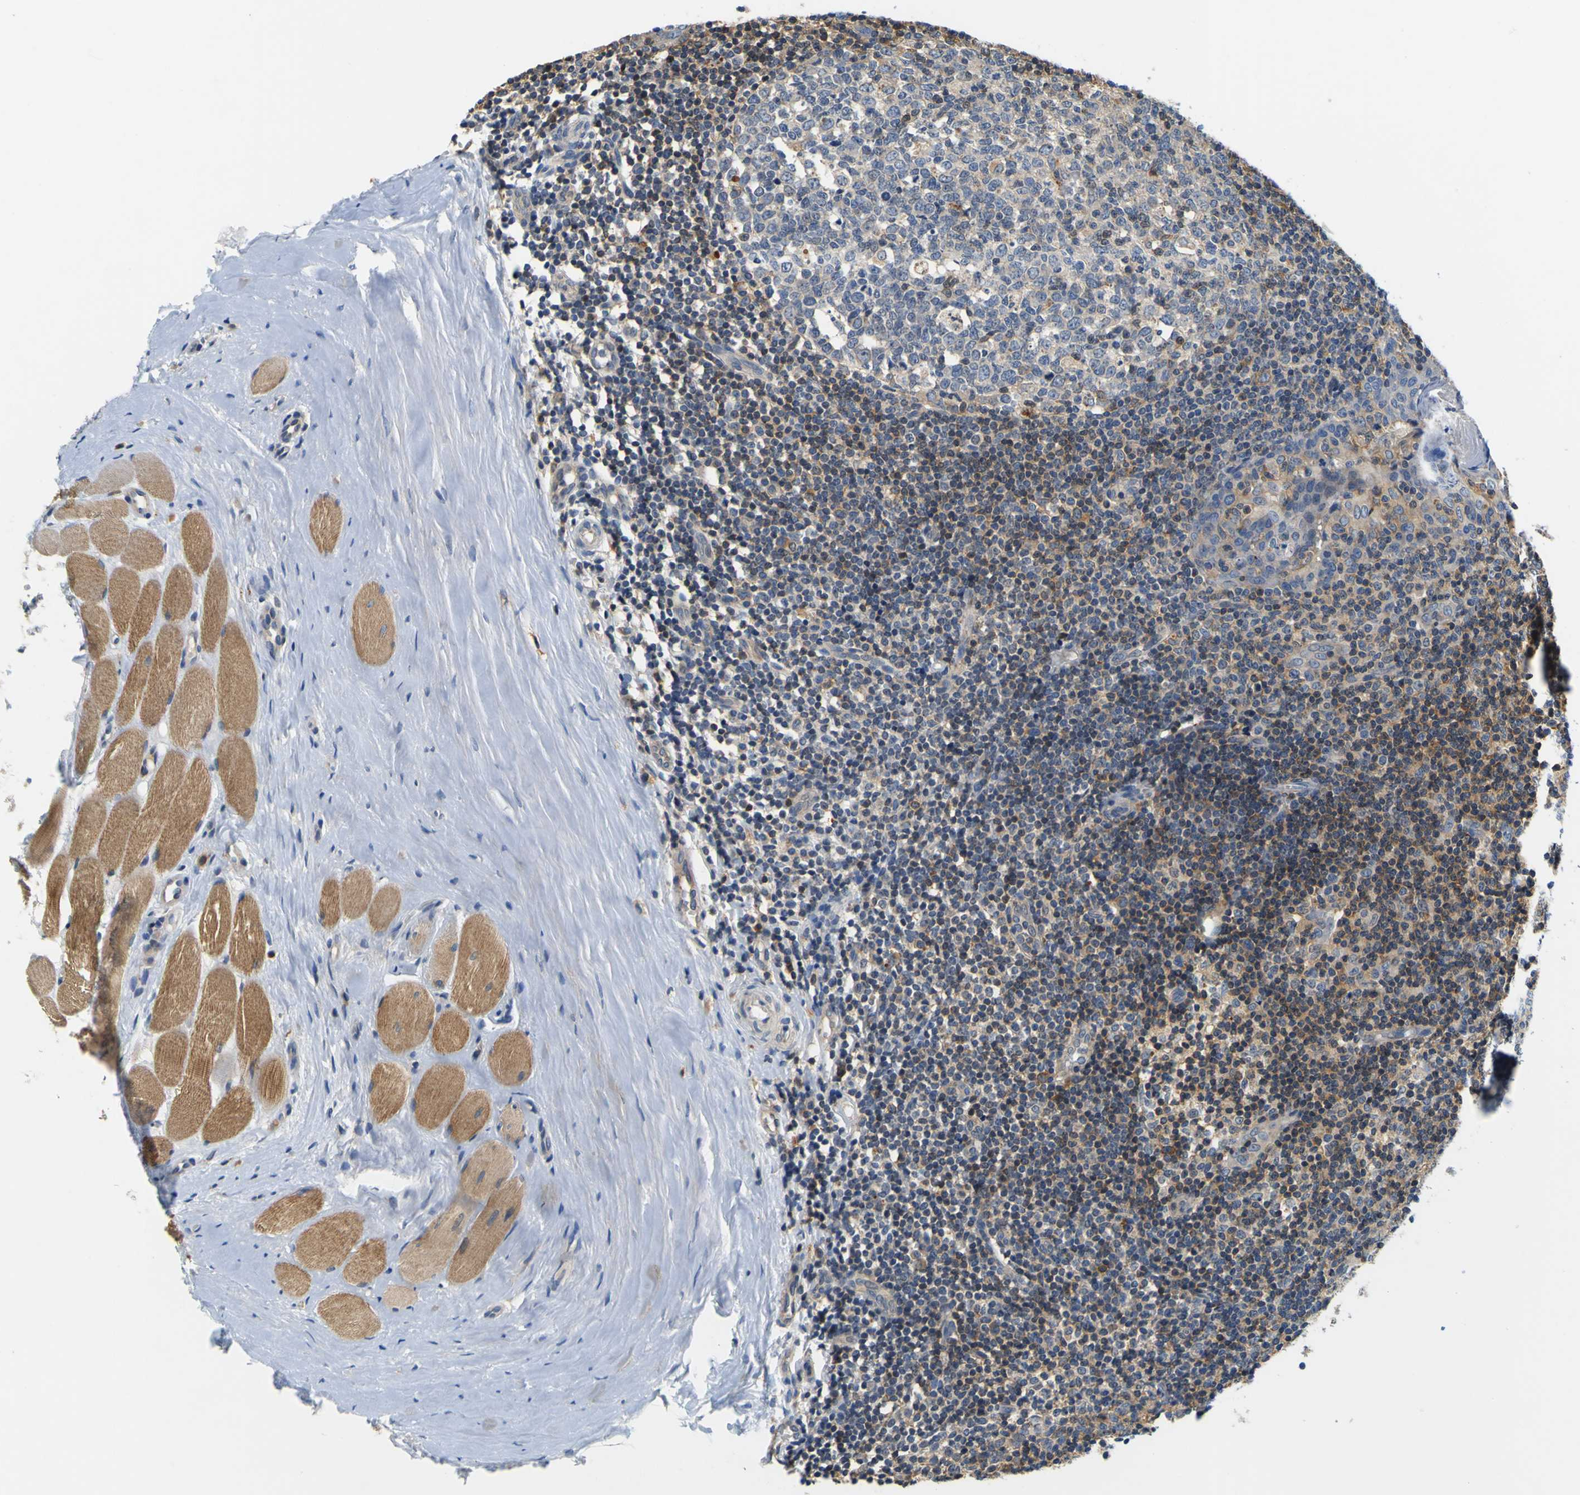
{"staining": {"intensity": "moderate", "quantity": "<25%", "location": "cytoplasmic/membranous"}, "tissue": "tonsil", "cell_type": "Germinal center cells", "image_type": "normal", "snomed": [{"axis": "morphology", "description": "Normal tissue, NOS"}, {"axis": "topography", "description": "Tonsil"}], "caption": "Immunohistochemistry histopathology image of normal tonsil: tonsil stained using immunohistochemistry (IHC) demonstrates low levels of moderate protein expression localized specifically in the cytoplasmic/membranous of germinal center cells, appearing as a cytoplasmic/membranous brown color.", "gene": "TNIK", "patient": {"sex": "female", "age": 19}}